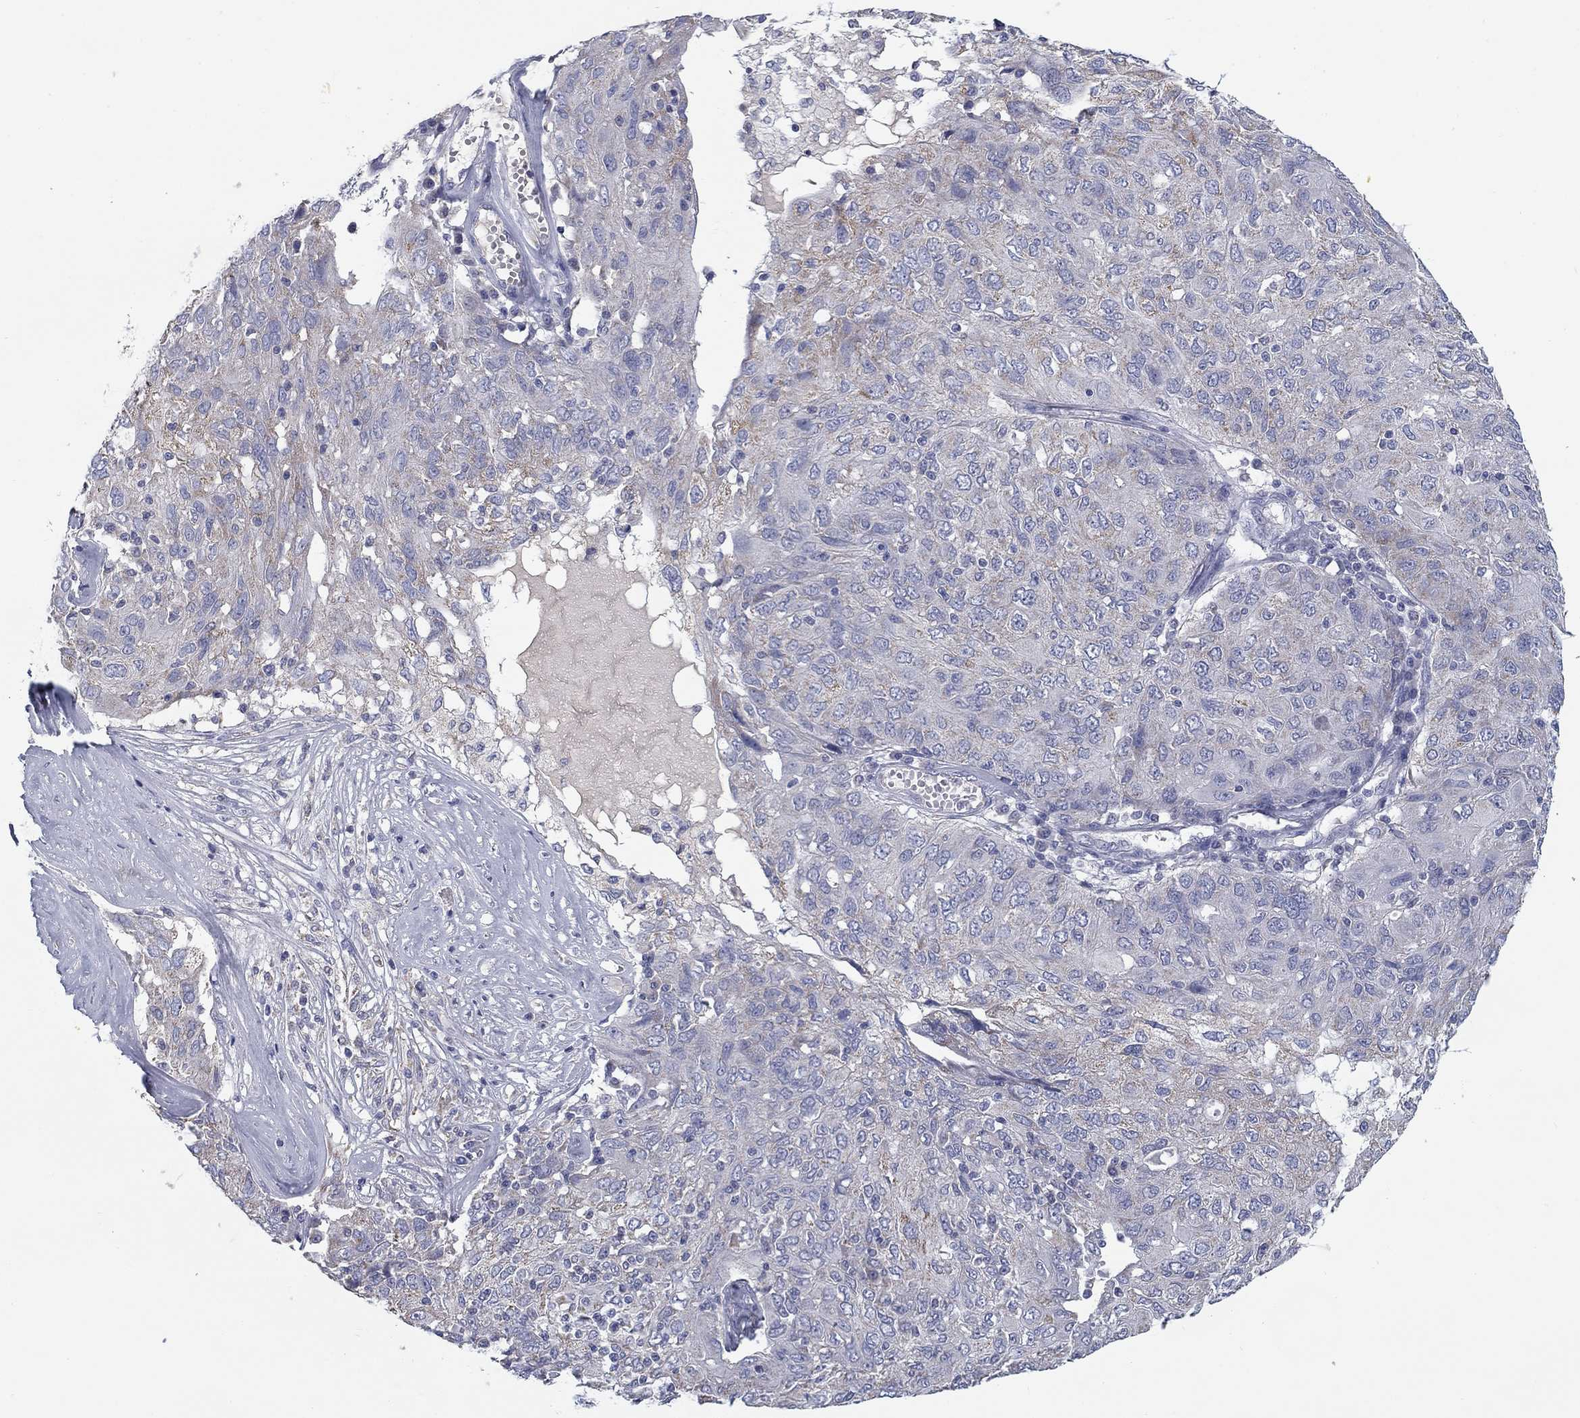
{"staining": {"intensity": "negative", "quantity": "none", "location": "none"}, "tissue": "ovarian cancer", "cell_type": "Tumor cells", "image_type": "cancer", "snomed": [{"axis": "morphology", "description": "Carcinoma, endometroid"}, {"axis": "topography", "description": "Ovary"}], "caption": "Ovarian cancer was stained to show a protein in brown. There is no significant expression in tumor cells.", "gene": "FRK", "patient": {"sex": "female", "age": 50}}